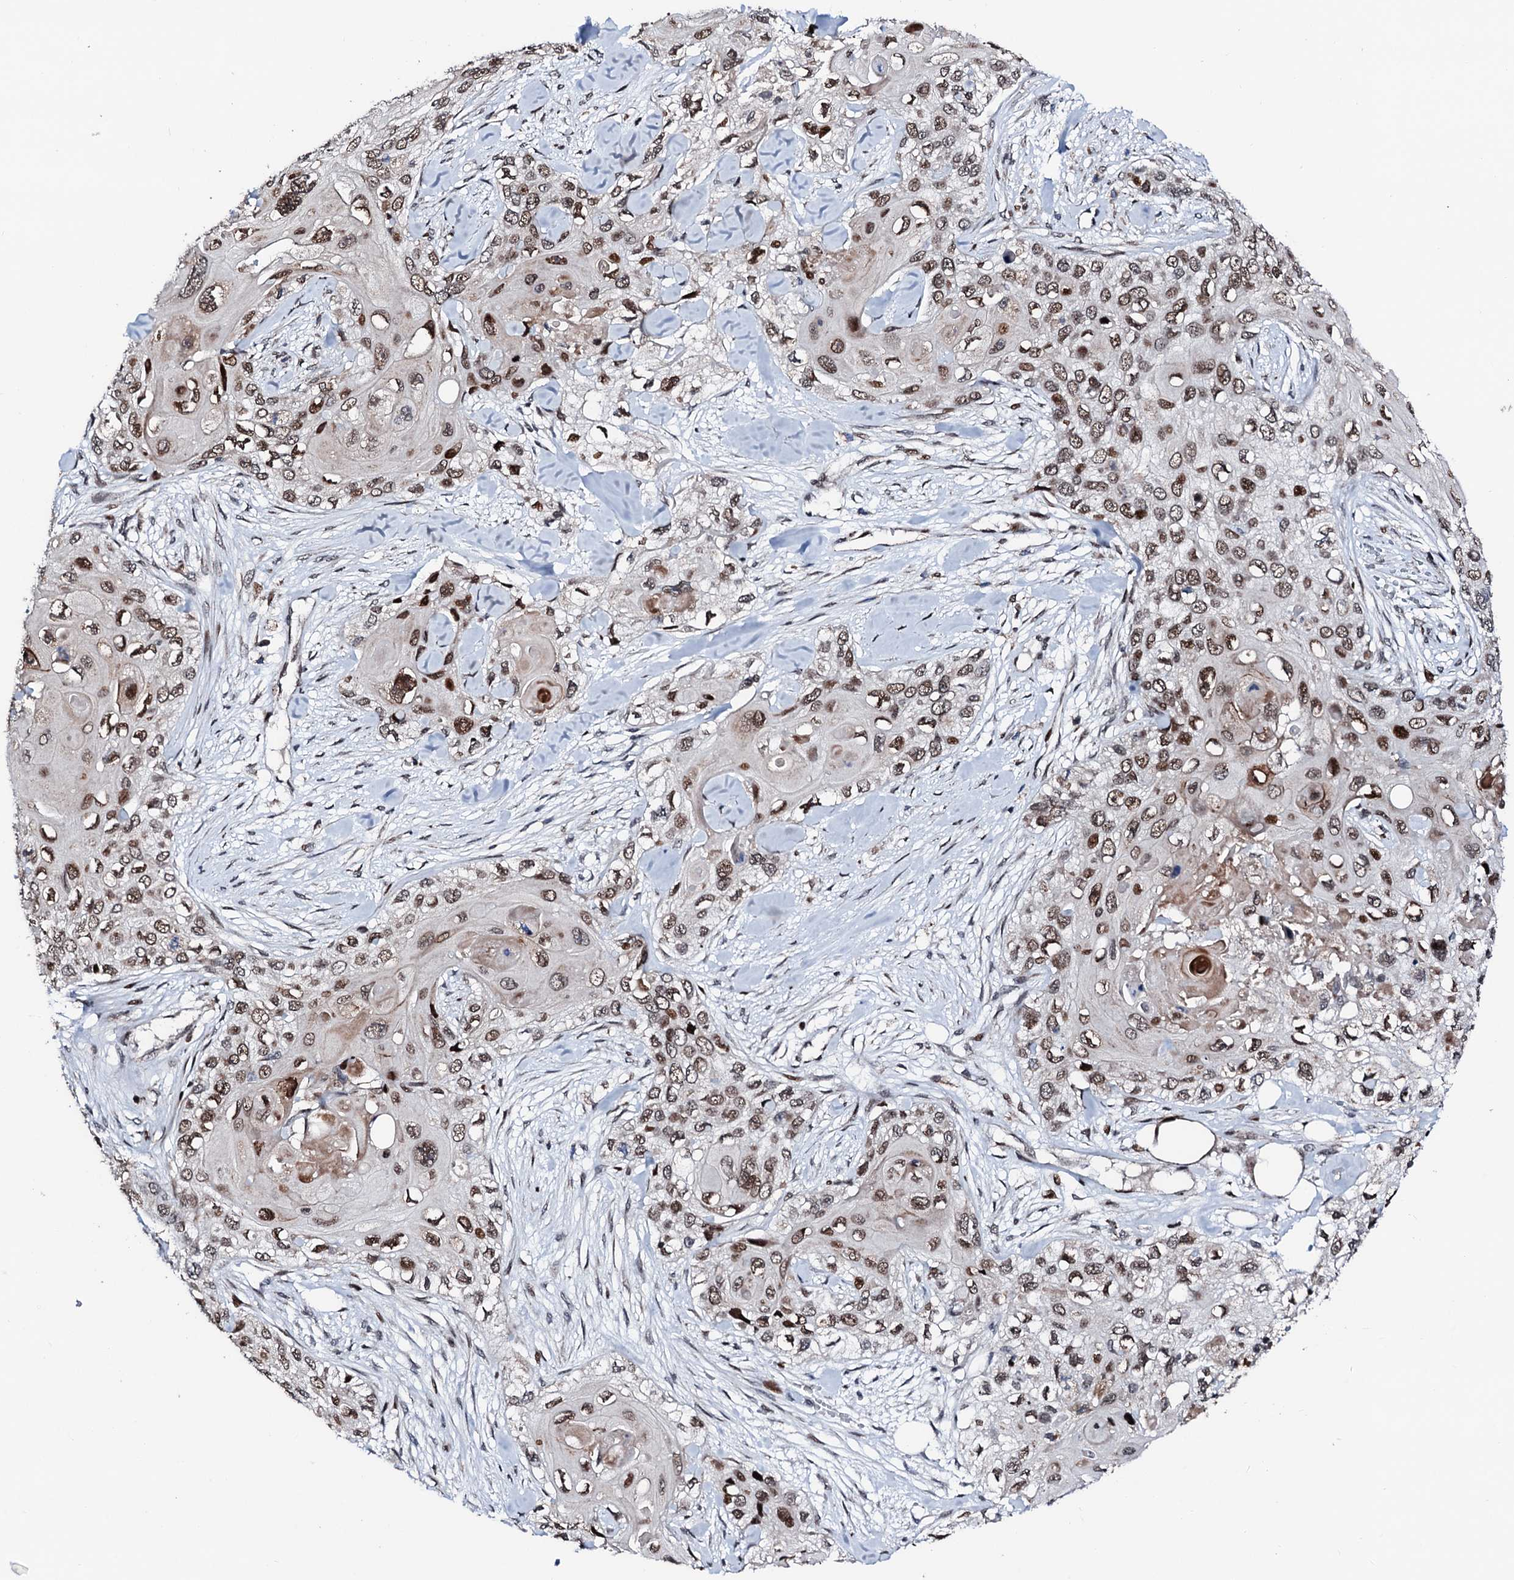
{"staining": {"intensity": "moderate", "quantity": ">75%", "location": "nuclear"}, "tissue": "skin cancer", "cell_type": "Tumor cells", "image_type": "cancer", "snomed": [{"axis": "morphology", "description": "Normal tissue, NOS"}, {"axis": "morphology", "description": "Squamous cell carcinoma, NOS"}, {"axis": "topography", "description": "Skin"}], "caption": "Skin squamous cell carcinoma stained with a protein marker shows moderate staining in tumor cells.", "gene": "KIF18A", "patient": {"sex": "male", "age": 72}}